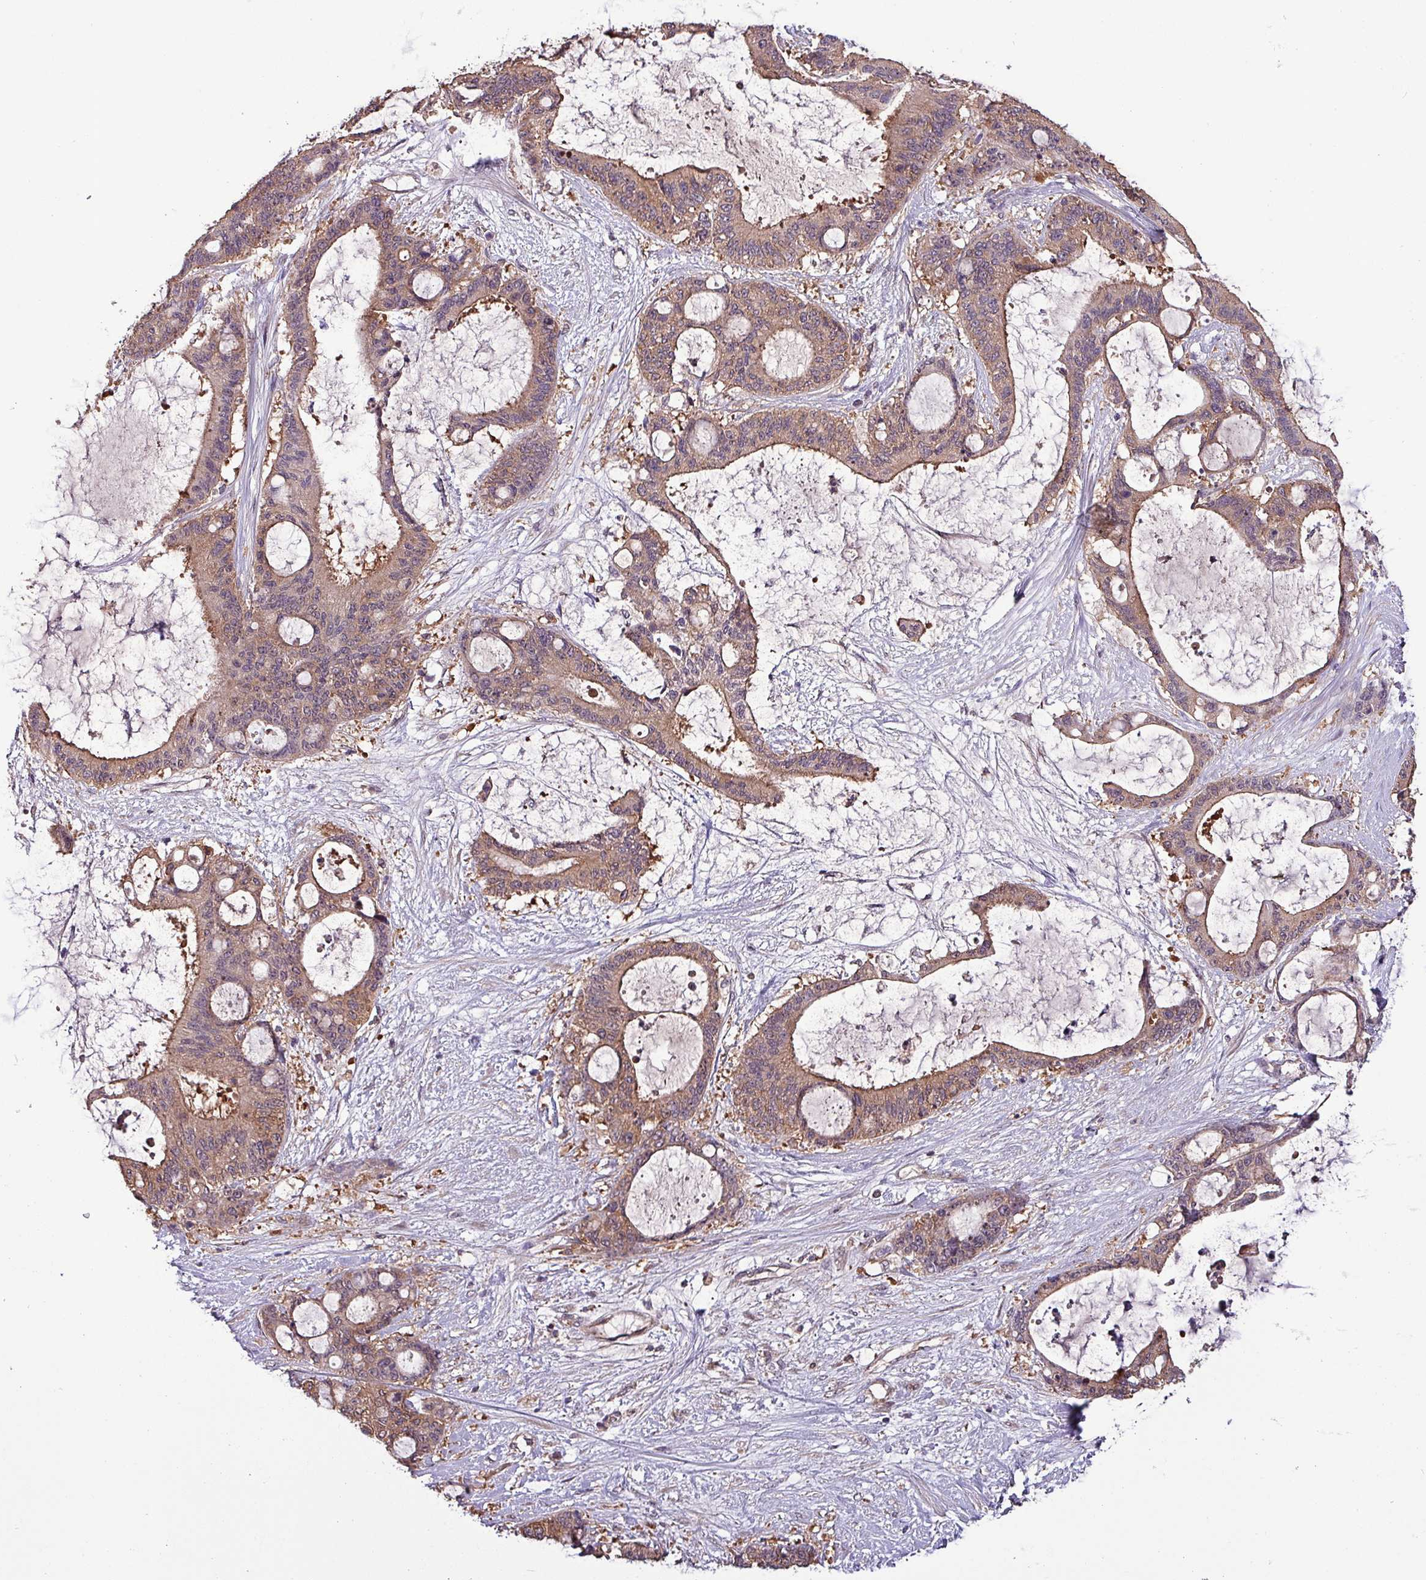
{"staining": {"intensity": "moderate", "quantity": ">75%", "location": "cytoplasmic/membranous"}, "tissue": "liver cancer", "cell_type": "Tumor cells", "image_type": "cancer", "snomed": [{"axis": "morphology", "description": "Normal tissue, NOS"}, {"axis": "morphology", "description": "Cholangiocarcinoma"}, {"axis": "topography", "description": "Liver"}, {"axis": "topography", "description": "Peripheral nerve tissue"}], "caption": "There is medium levels of moderate cytoplasmic/membranous expression in tumor cells of liver cancer, as demonstrated by immunohistochemical staining (brown color).", "gene": "PAFAH1B2", "patient": {"sex": "female", "age": 73}}